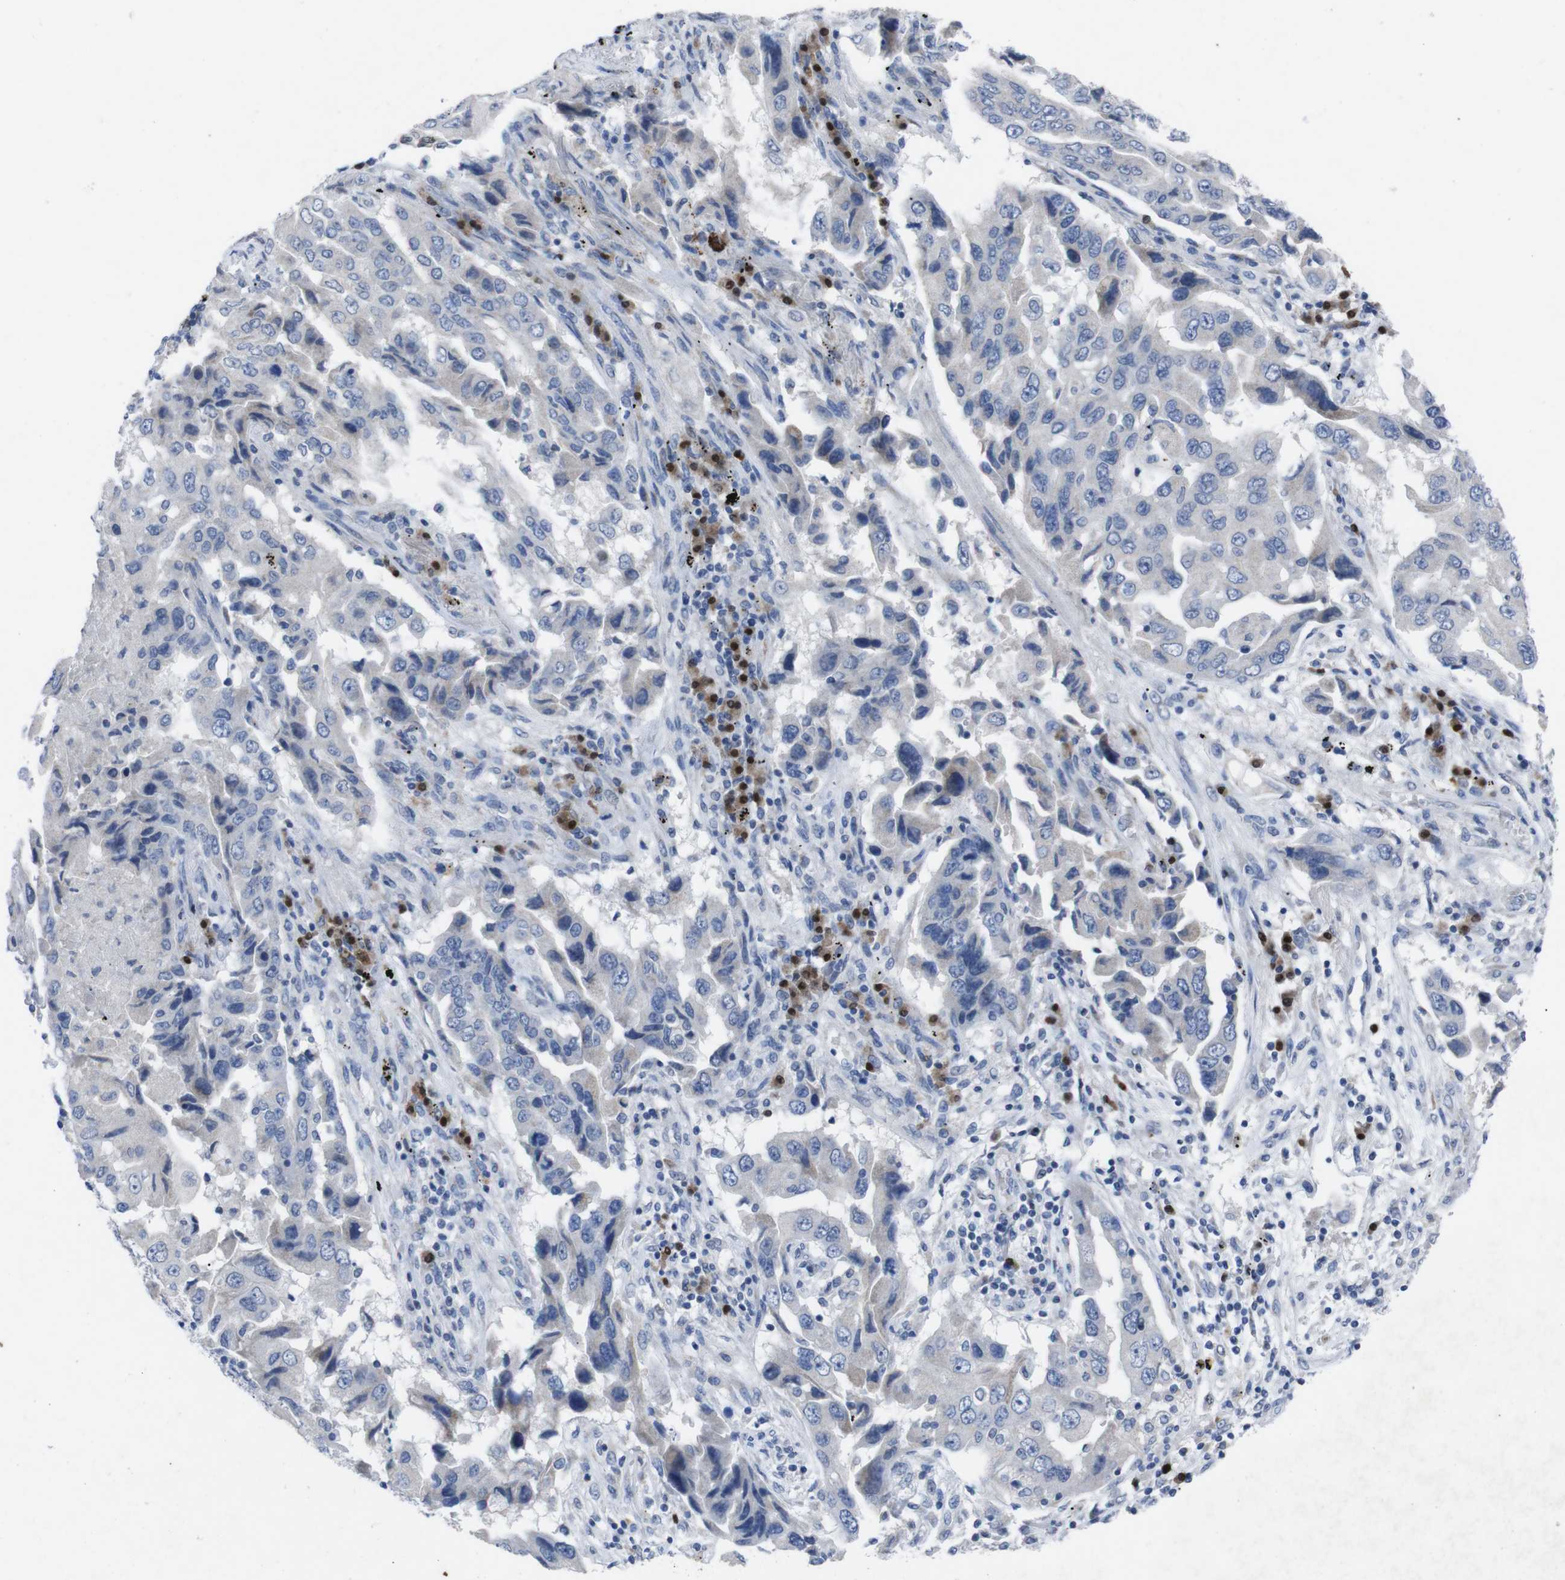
{"staining": {"intensity": "negative", "quantity": "none", "location": "none"}, "tissue": "lung cancer", "cell_type": "Tumor cells", "image_type": "cancer", "snomed": [{"axis": "morphology", "description": "Adenocarcinoma, NOS"}, {"axis": "topography", "description": "Lung"}], "caption": "Immunohistochemistry photomicrograph of neoplastic tissue: lung cancer (adenocarcinoma) stained with DAB exhibits no significant protein staining in tumor cells.", "gene": "IRF4", "patient": {"sex": "female", "age": 65}}